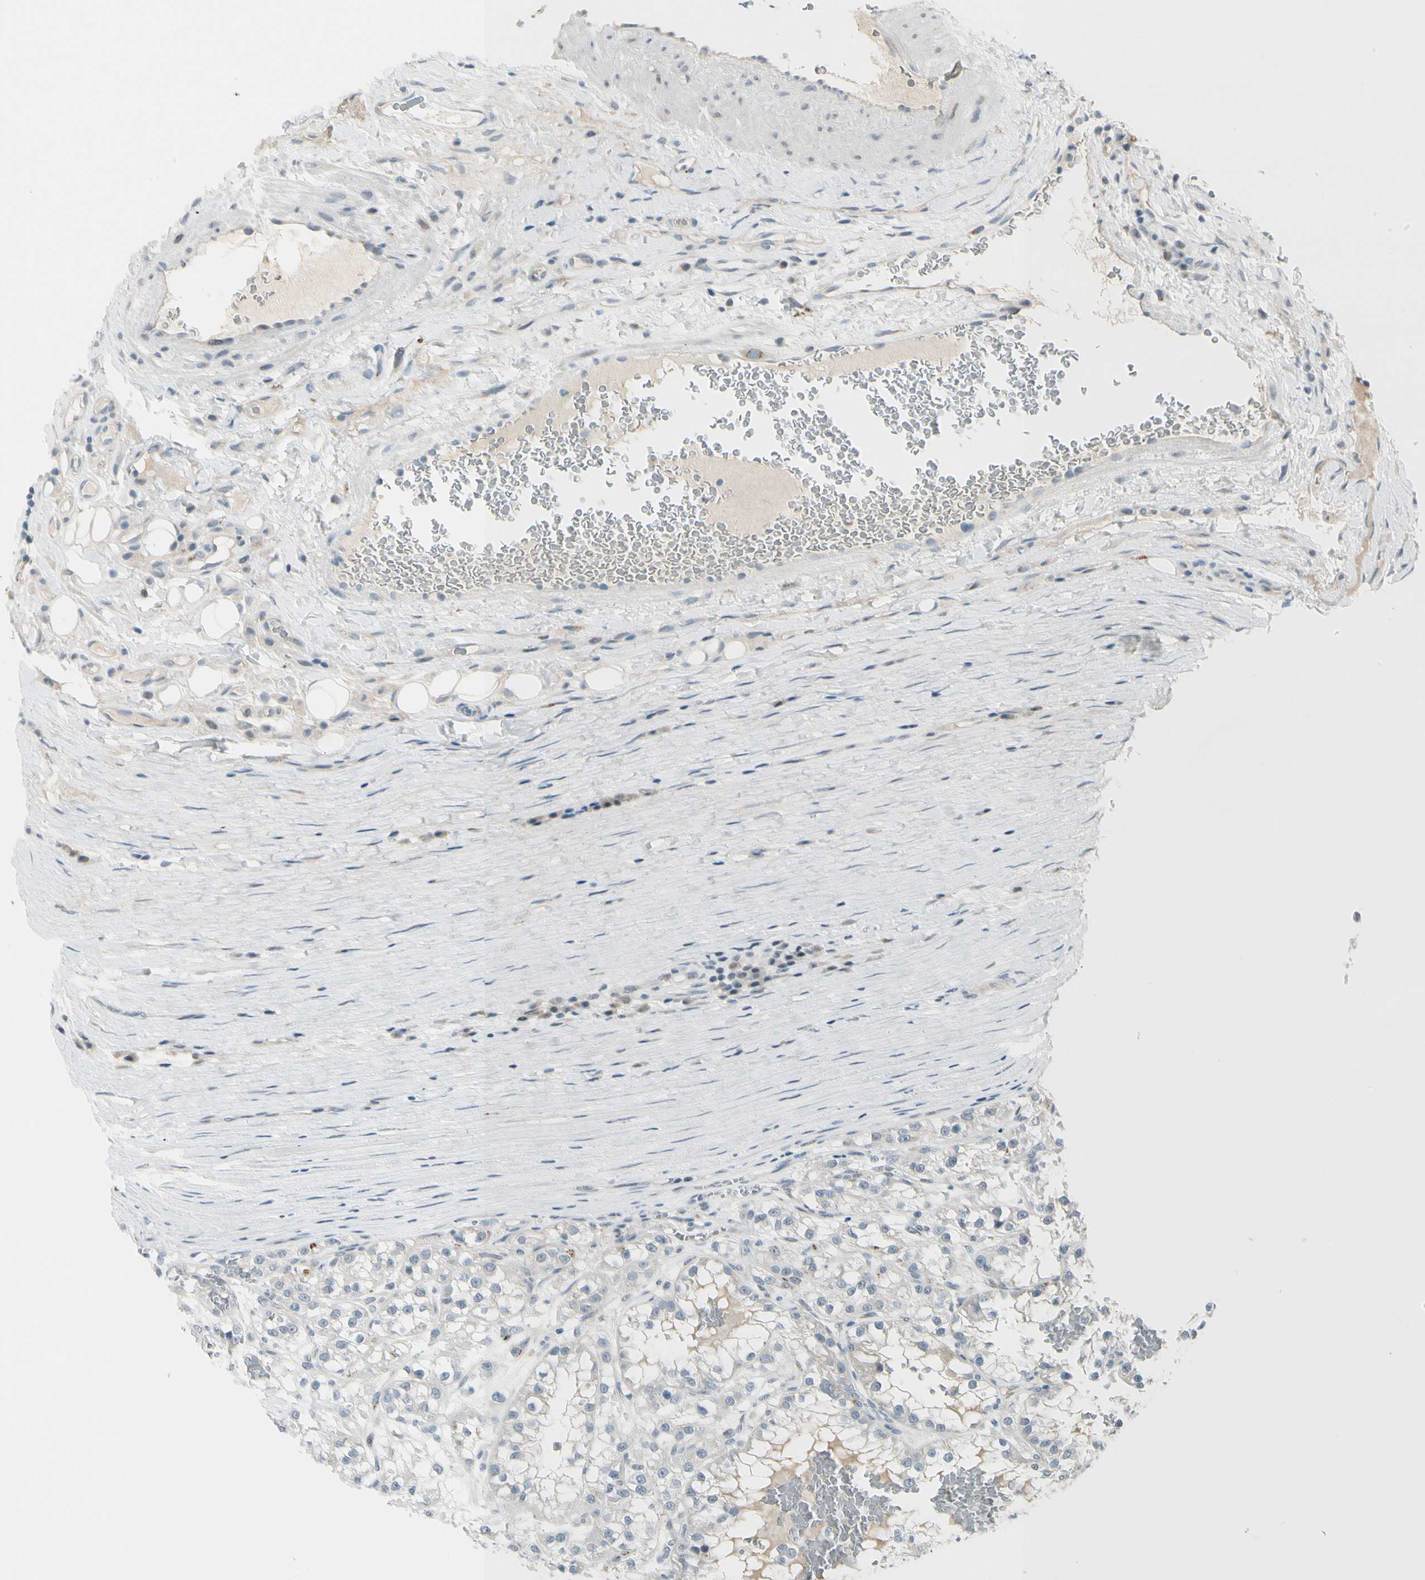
{"staining": {"intensity": "negative", "quantity": "none", "location": "none"}, "tissue": "renal cancer", "cell_type": "Tumor cells", "image_type": "cancer", "snomed": [{"axis": "morphology", "description": "Adenocarcinoma, NOS"}, {"axis": "topography", "description": "Kidney"}], "caption": "IHC of human renal cancer (adenocarcinoma) displays no positivity in tumor cells.", "gene": "B4GALNT1", "patient": {"sex": "female", "age": 52}}